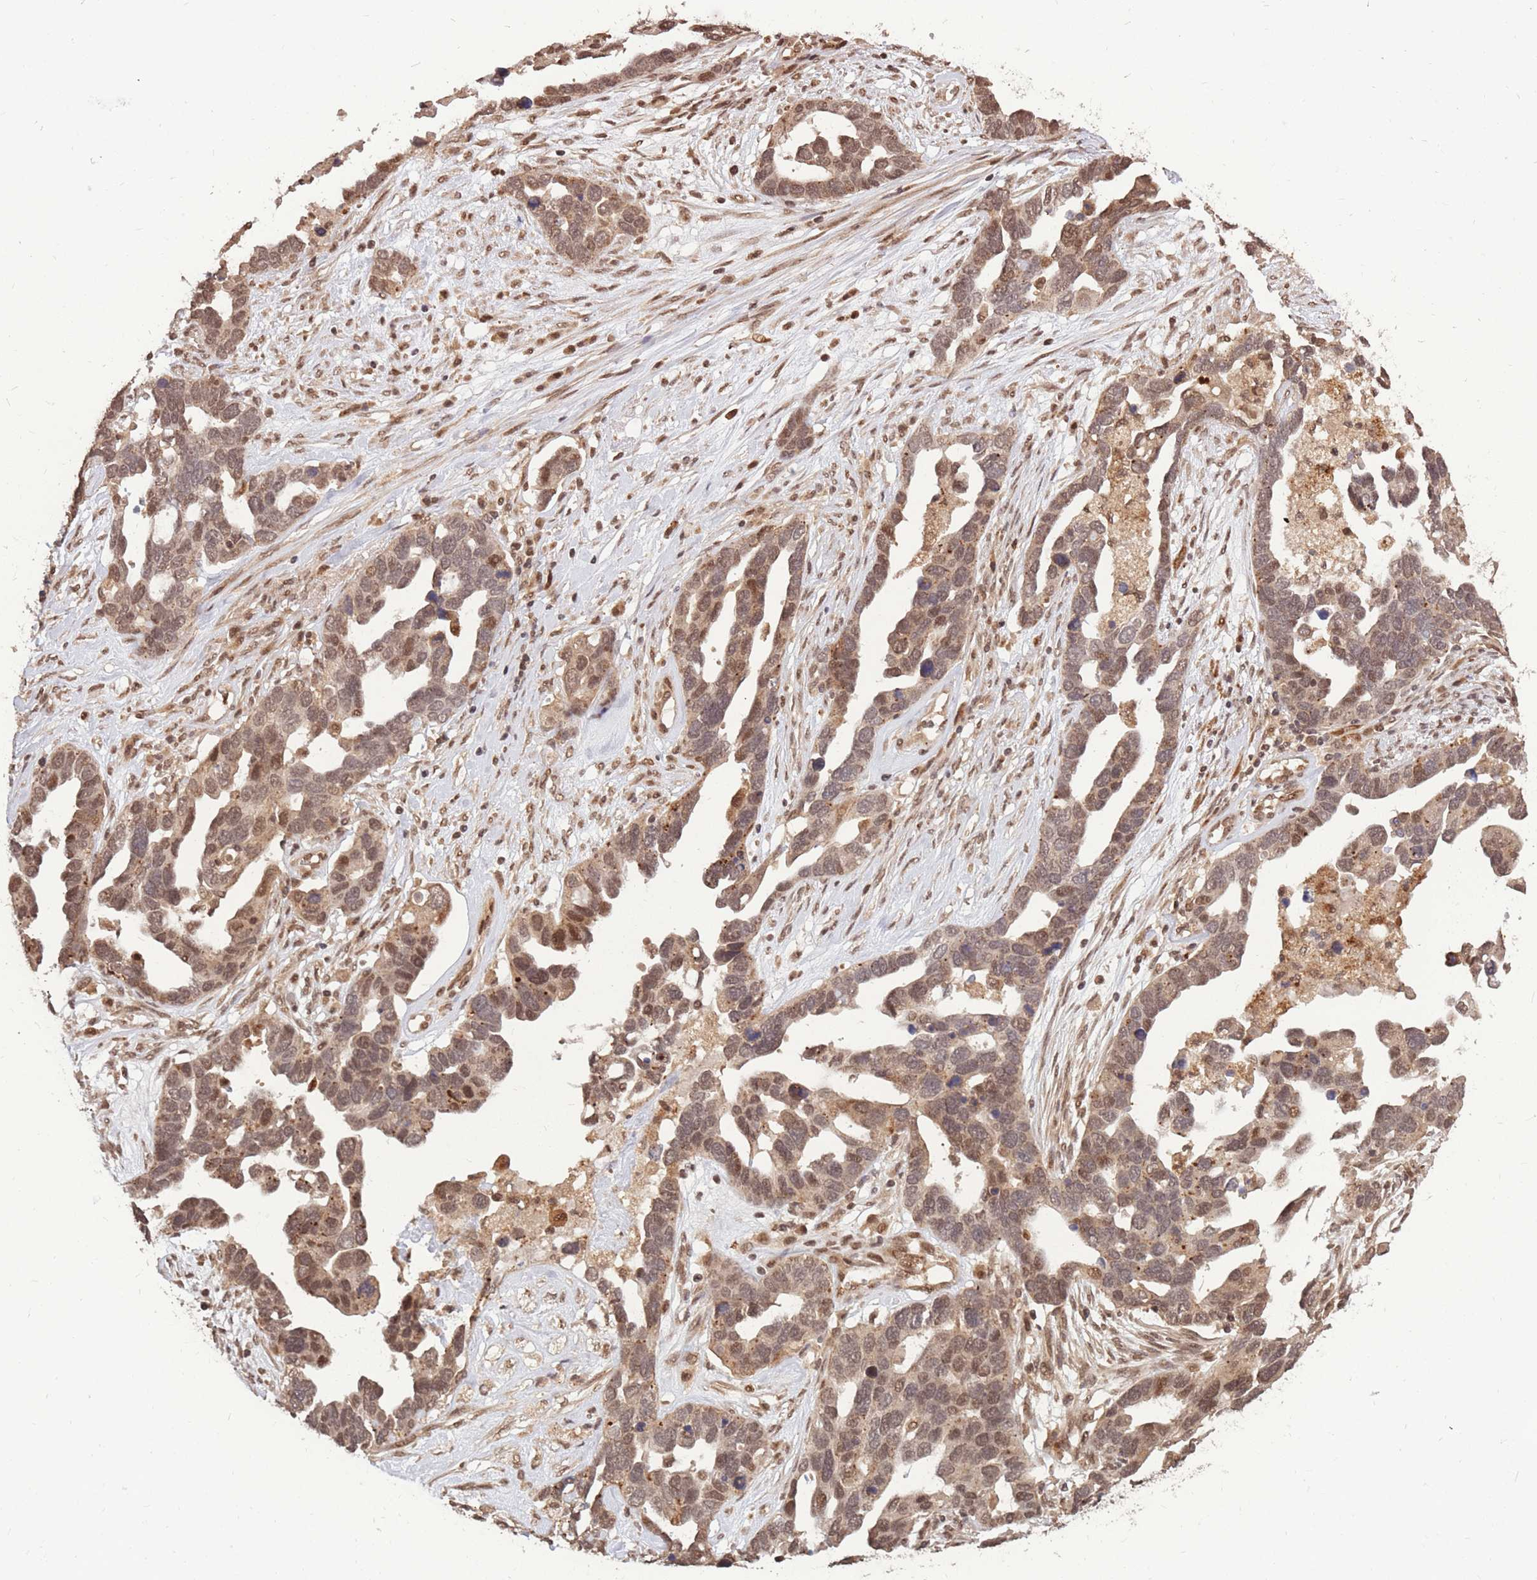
{"staining": {"intensity": "moderate", "quantity": ">75%", "location": "cytoplasmic/membranous,nuclear"}, "tissue": "ovarian cancer", "cell_type": "Tumor cells", "image_type": "cancer", "snomed": [{"axis": "morphology", "description": "Cystadenocarcinoma, serous, NOS"}, {"axis": "topography", "description": "Ovary"}], "caption": "Immunohistochemical staining of human serous cystadenocarcinoma (ovarian) displays medium levels of moderate cytoplasmic/membranous and nuclear expression in about >75% of tumor cells.", "gene": "SRA1", "patient": {"sex": "female", "age": 54}}